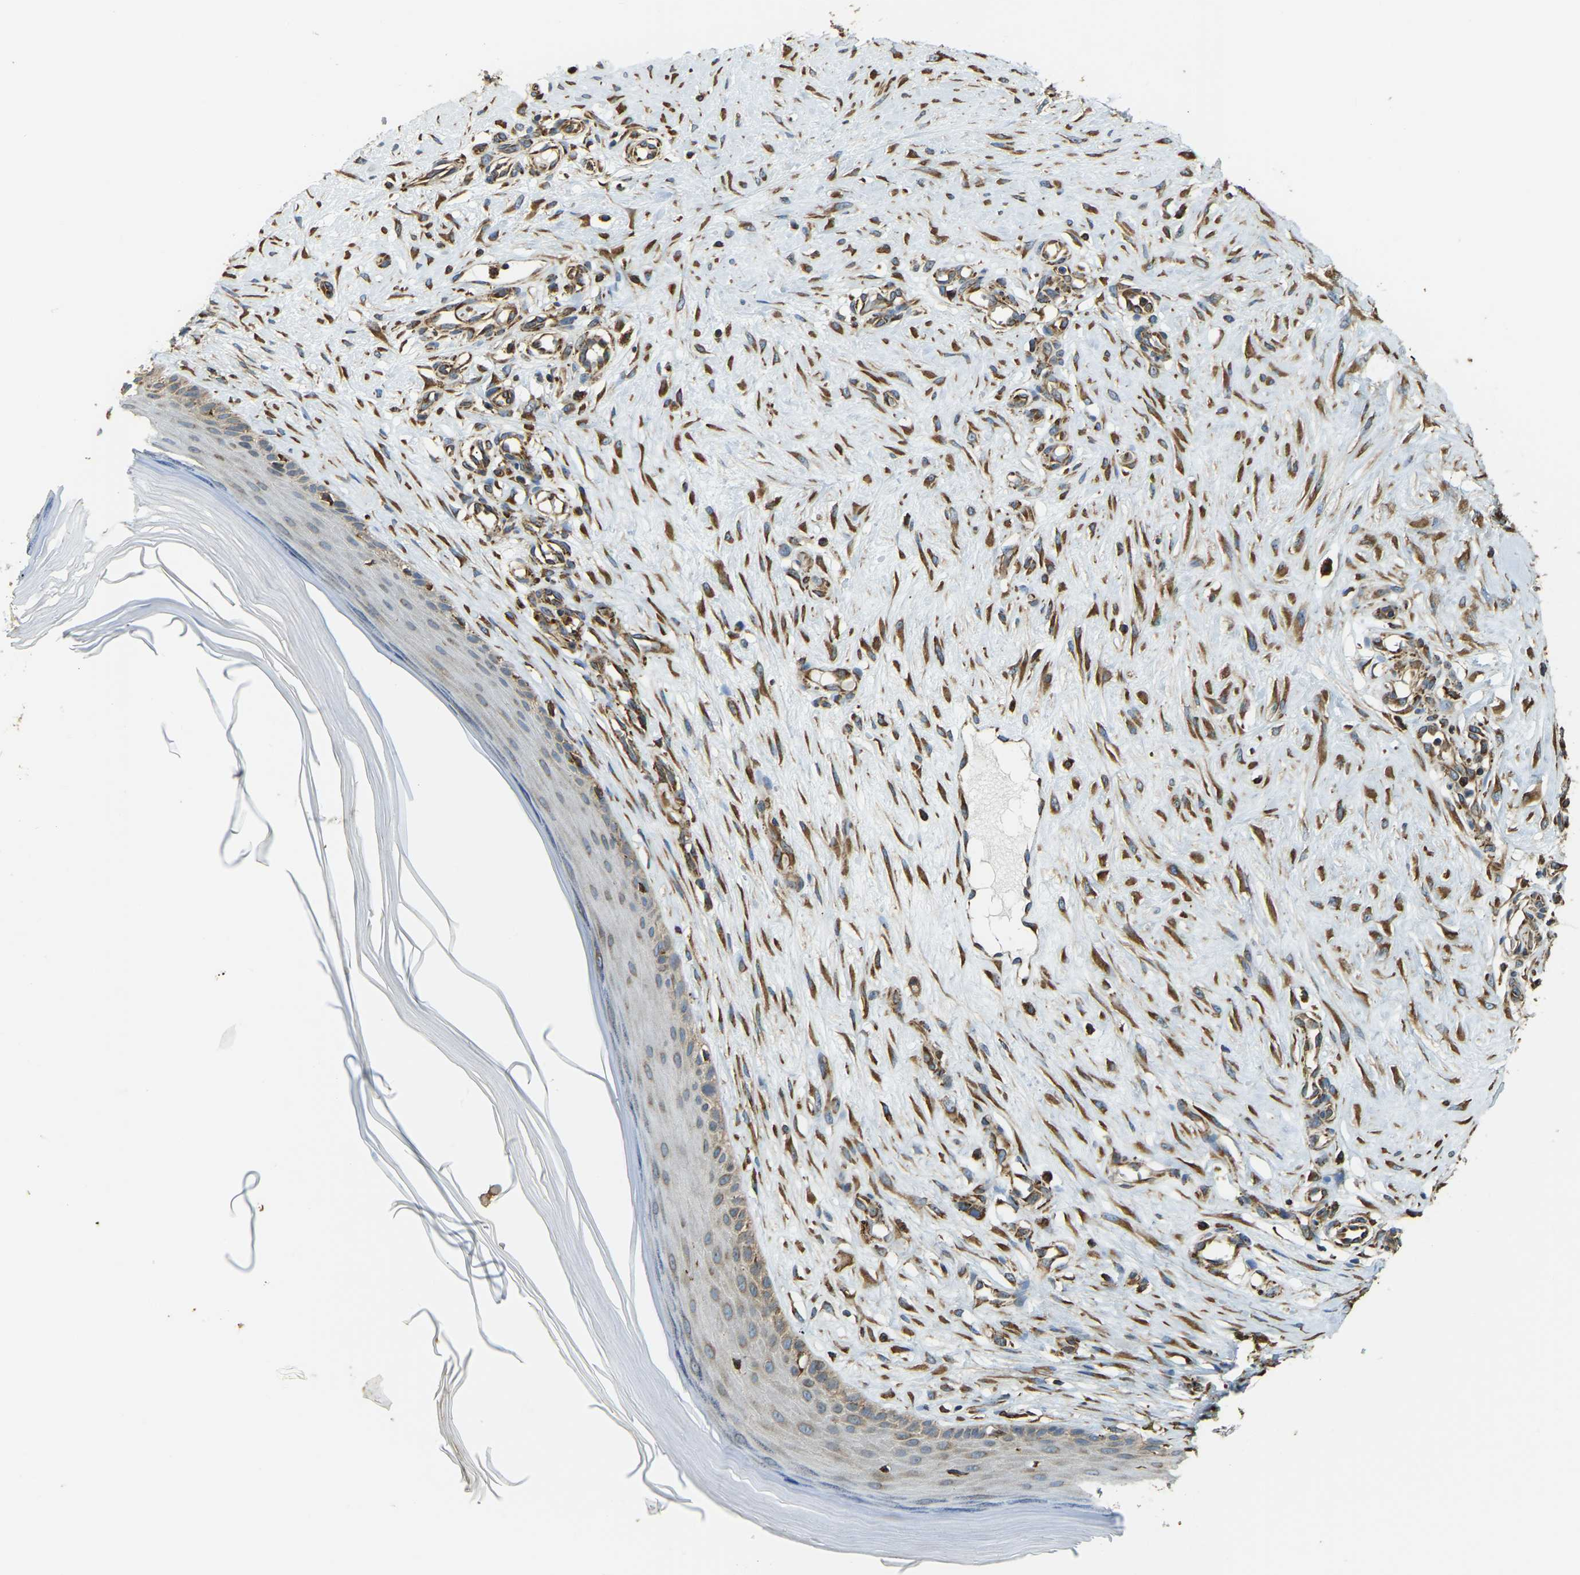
{"staining": {"intensity": "strong", "quantity": ">75%", "location": "cytoplasmic/membranous"}, "tissue": "skin", "cell_type": "Fibroblasts", "image_type": "normal", "snomed": [{"axis": "morphology", "description": "Normal tissue, NOS"}, {"axis": "topography", "description": "Skin"}], "caption": "Brown immunohistochemical staining in unremarkable skin displays strong cytoplasmic/membranous positivity in approximately >75% of fibroblasts.", "gene": "RNF115", "patient": {"sex": "male", "age": 41}}